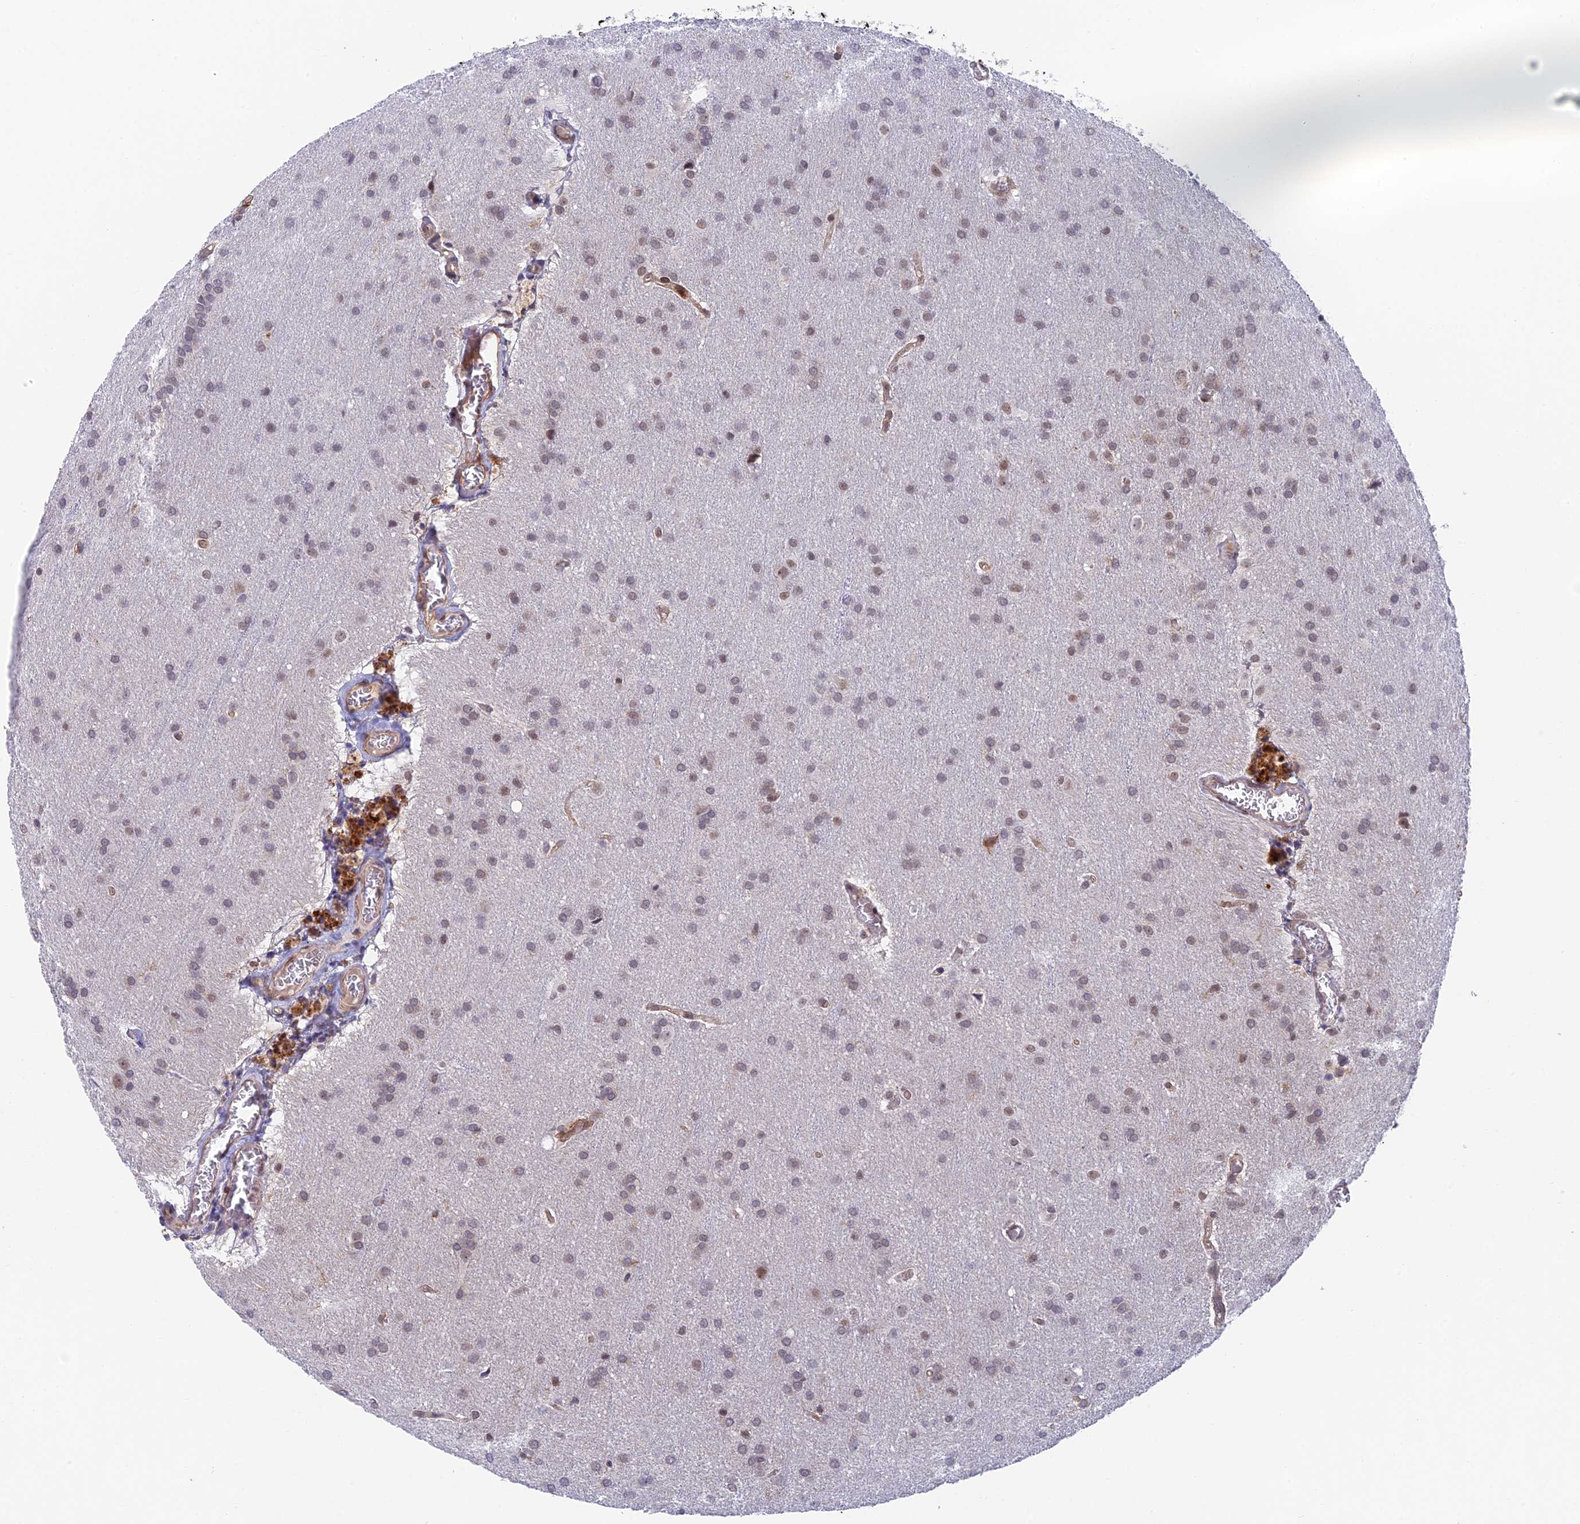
{"staining": {"intensity": "weak", "quantity": "25%-75%", "location": "nuclear"}, "tissue": "glioma", "cell_type": "Tumor cells", "image_type": "cancer", "snomed": [{"axis": "morphology", "description": "Glioma, malignant, Low grade"}, {"axis": "topography", "description": "Brain"}], "caption": "Tumor cells show low levels of weak nuclear positivity in about 25%-75% of cells in malignant glioma (low-grade). (DAB IHC with brightfield microscopy, high magnification).", "gene": "NSMCE1", "patient": {"sex": "female", "age": 32}}